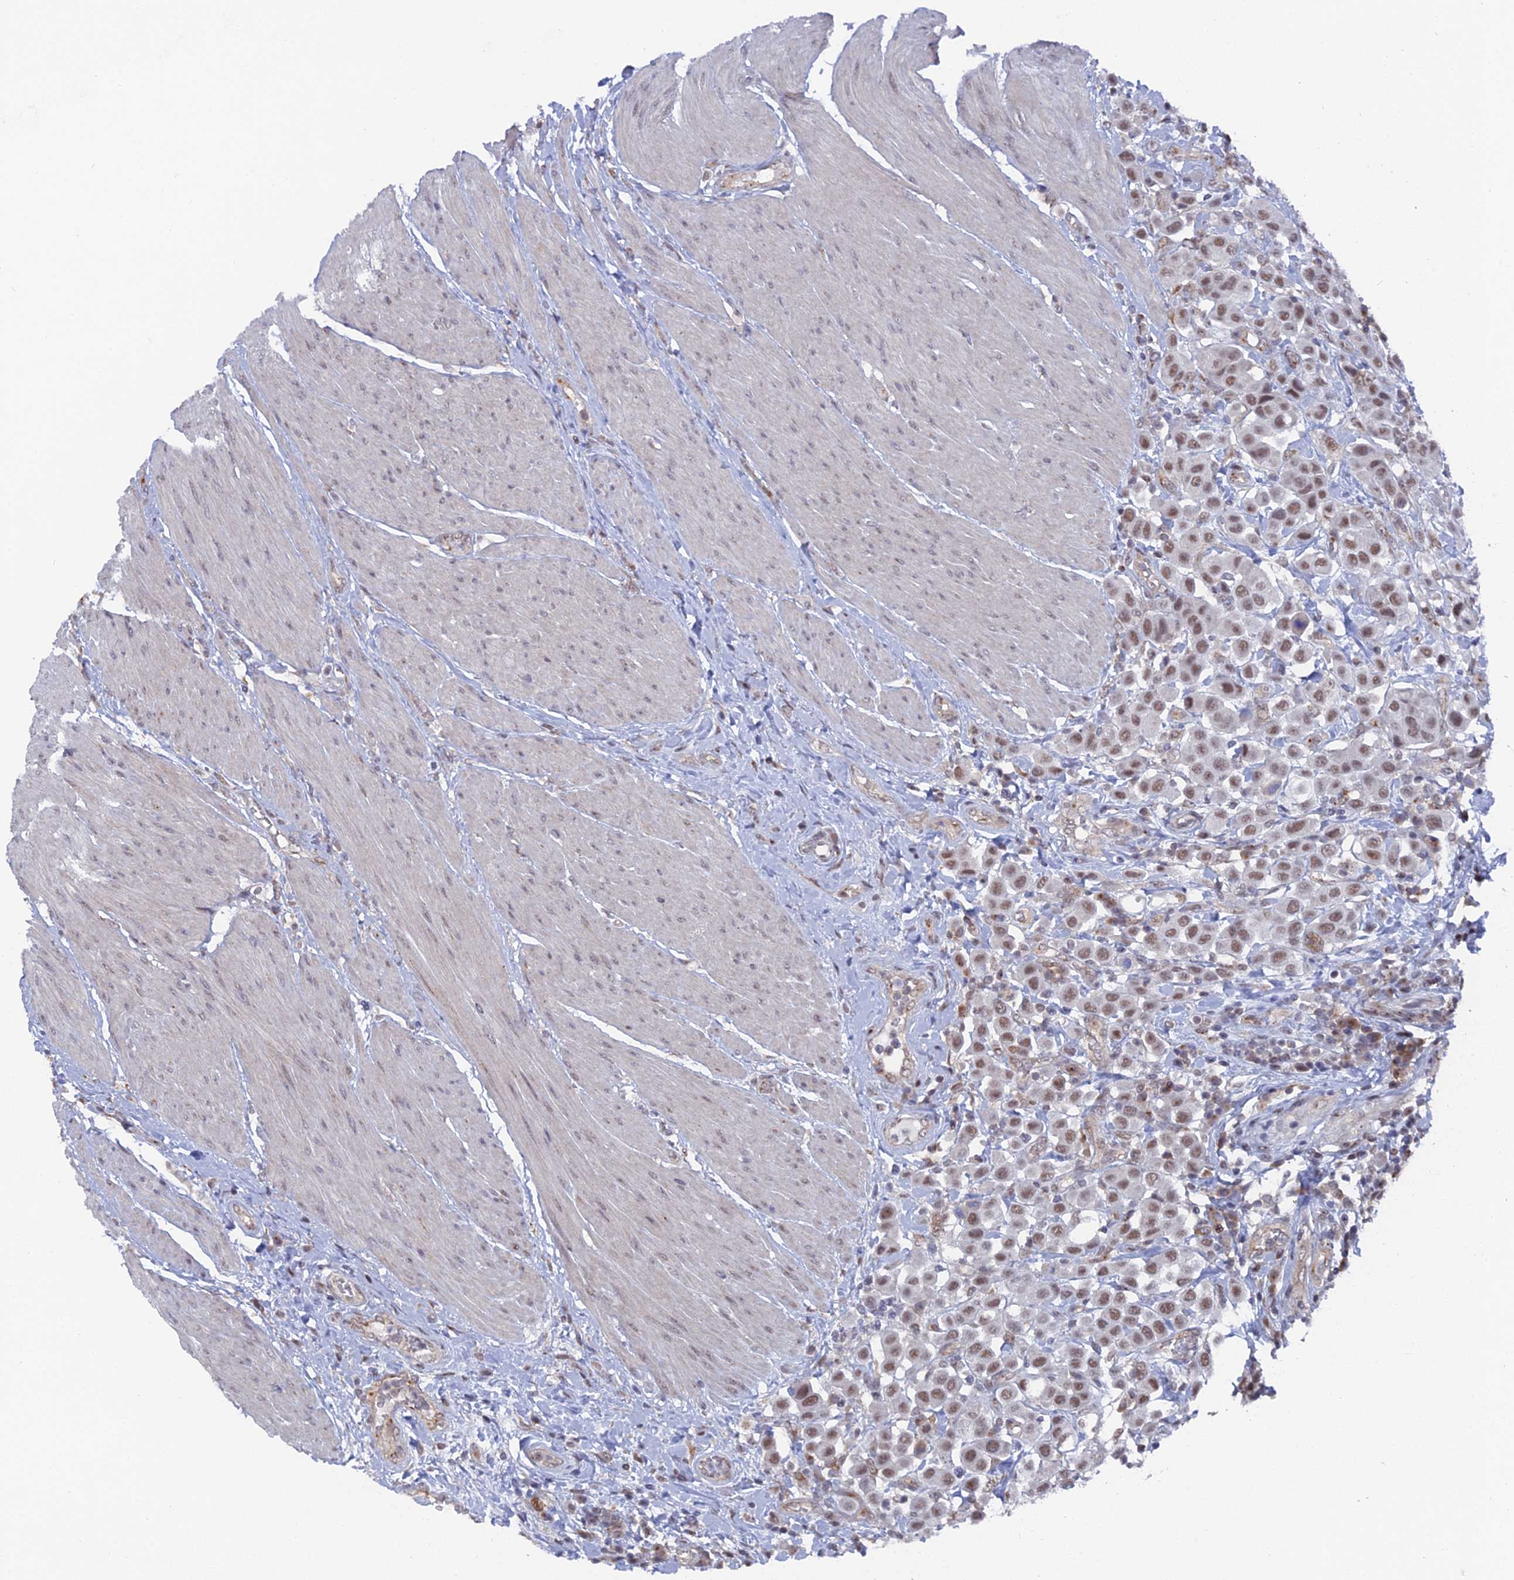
{"staining": {"intensity": "moderate", "quantity": ">75%", "location": "nuclear"}, "tissue": "urothelial cancer", "cell_type": "Tumor cells", "image_type": "cancer", "snomed": [{"axis": "morphology", "description": "Urothelial carcinoma, High grade"}, {"axis": "topography", "description": "Urinary bladder"}], "caption": "There is medium levels of moderate nuclear positivity in tumor cells of high-grade urothelial carcinoma, as demonstrated by immunohistochemical staining (brown color).", "gene": "FHIP2A", "patient": {"sex": "male", "age": 50}}